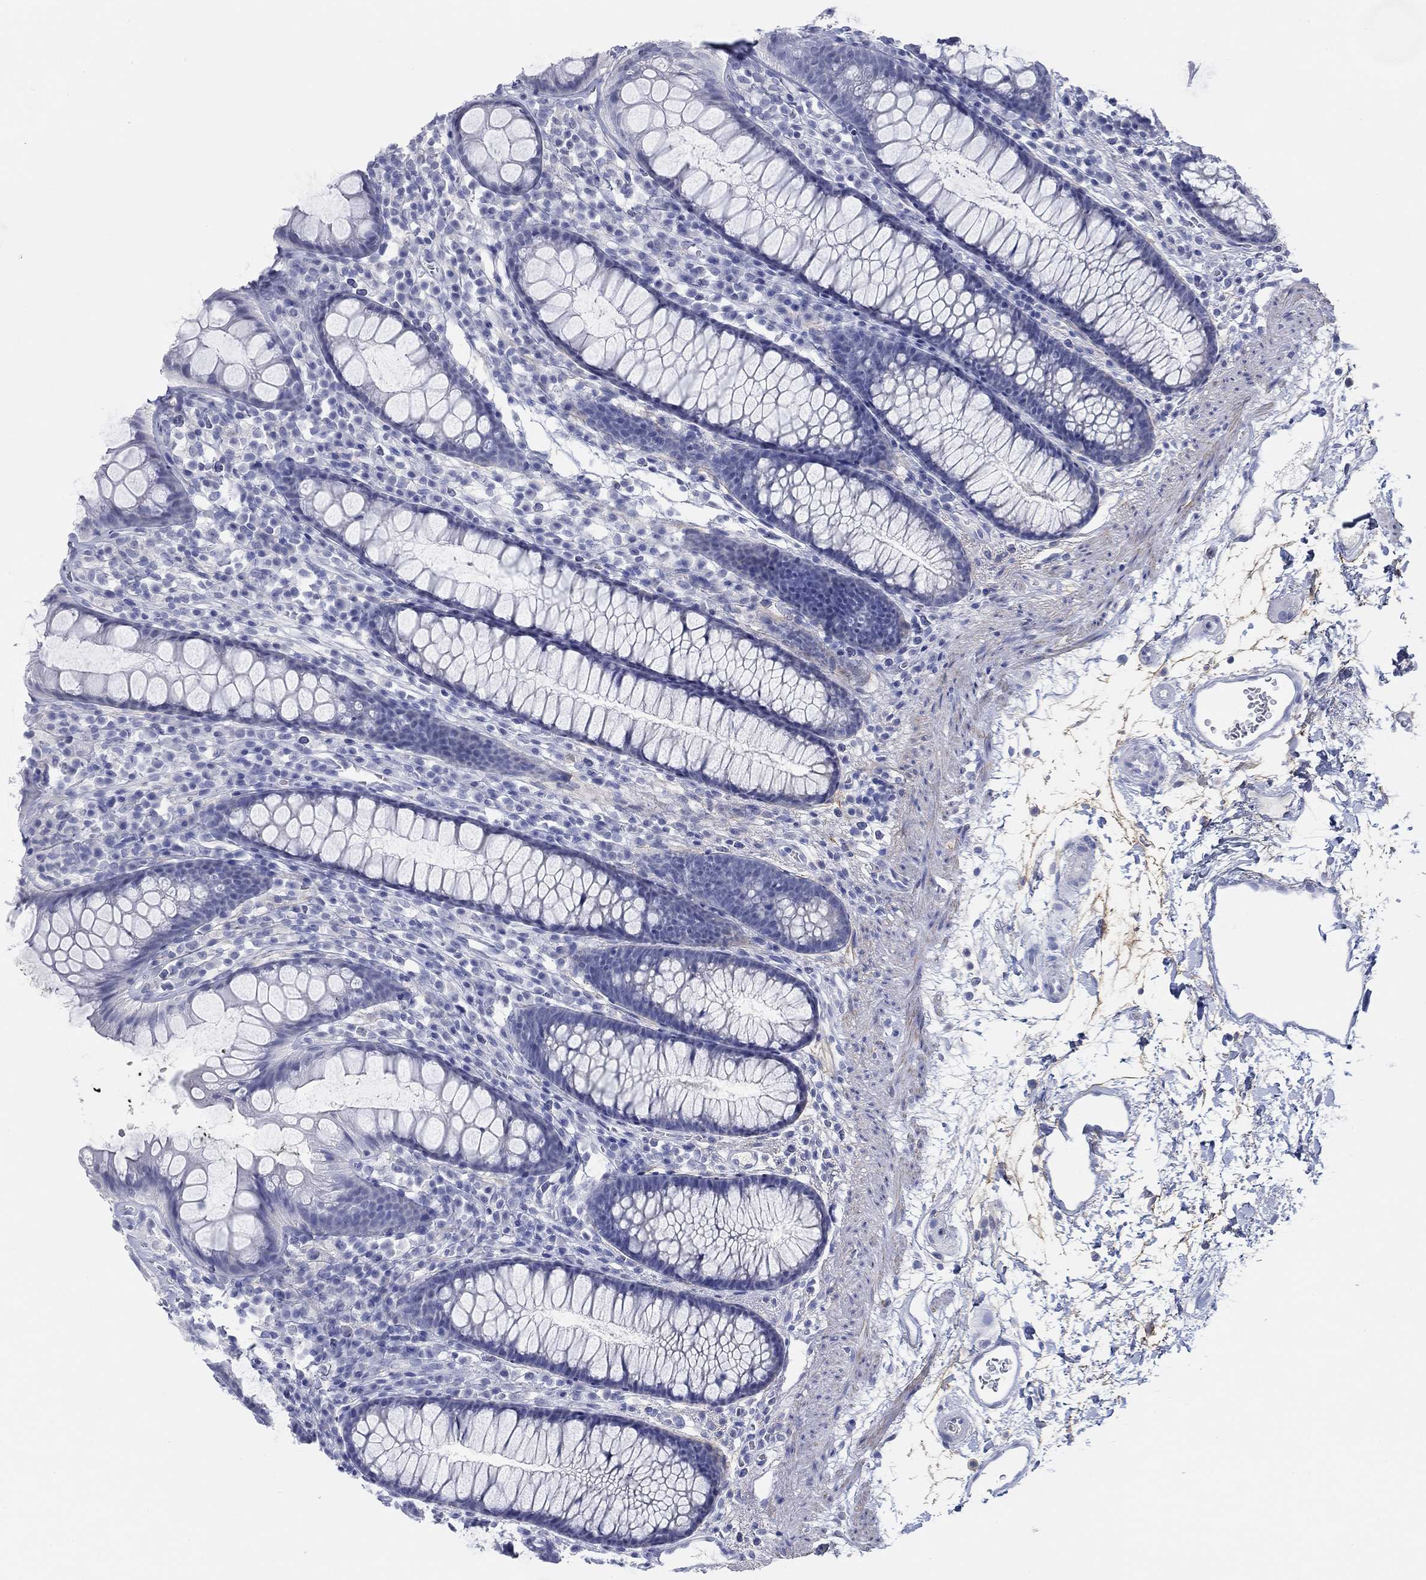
{"staining": {"intensity": "negative", "quantity": "none", "location": "none"}, "tissue": "colon", "cell_type": "Endothelial cells", "image_type": "normal", "snomed": [{"axis": "morphology", "description": "Normal tissue, NOS"}, {"axis": "topography", "description": "Colon"}], "caption": "Immunohistochemistry (IHC) micrograph of normal colon: colon stained with DAB (3,3'-diaminobenzidine) reveals no significant protein expression in endothelial cells.", "gene": "PDYN", "patient": {"sex": "male", "age": 76}}